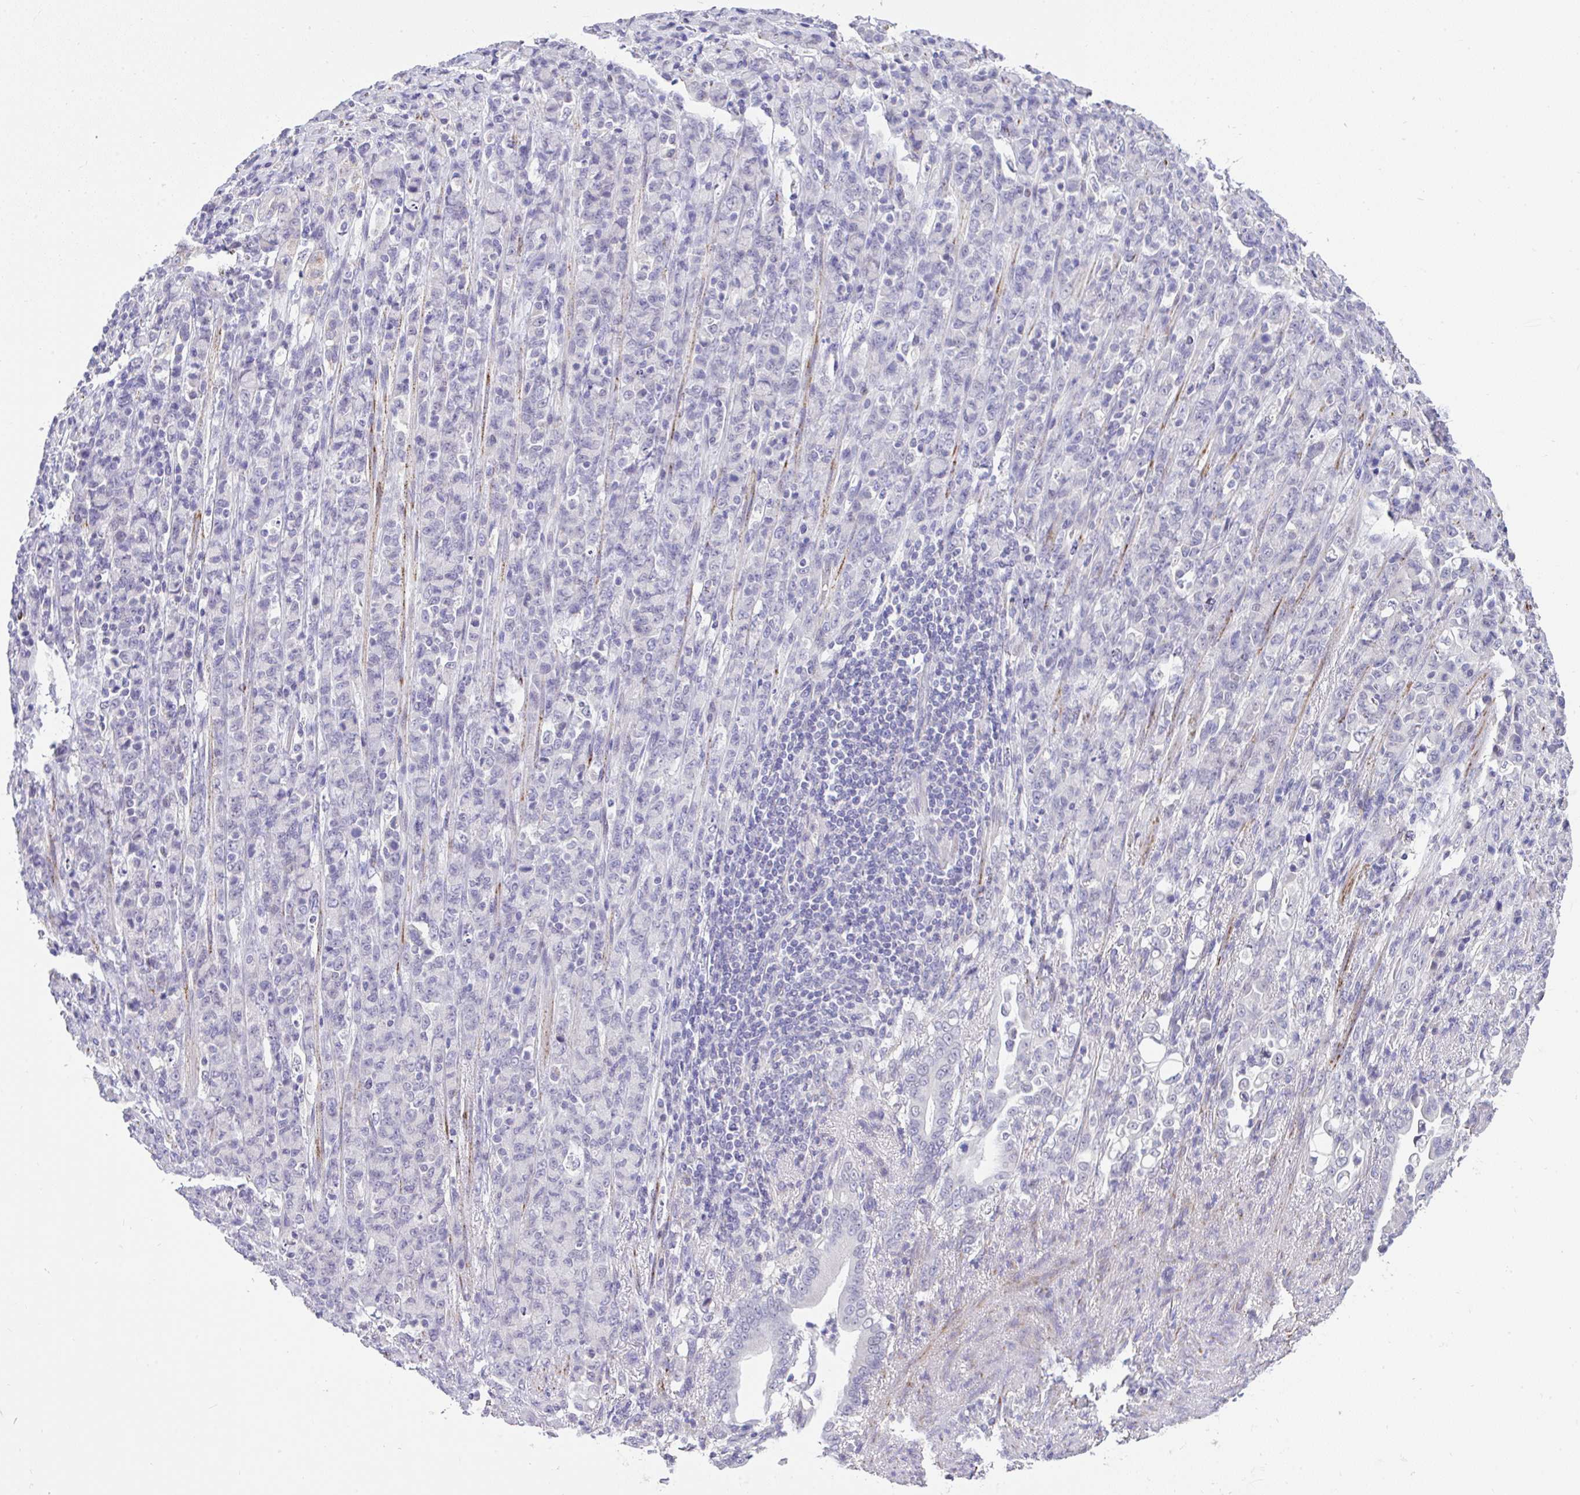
{"staining": {"intensity": "negative", "quantity": "none", "location": "none"}, "tissue": "stomach cancer", "cell_type": "Tumor cells", "image_type": "cancer", "snomed": [{"axis": "morphology", "description": "Normal tissue, NOS"}, {"axis": "morphology", "description": "Adenocarcinoma, NOS"}, {"axis": "topography", "description": "Stomach"}], "caption": "Immunohistochemistry (IHC) micrograph of neoplastic tissue: stomach cancer (adenocarcinoma) stained with DAB (3,3'-diaminobenzidine) exhibits no significant protein positivity in tumor cells.", "gene": "CTU1", "patient": {"sex": "female", "age": 79}}